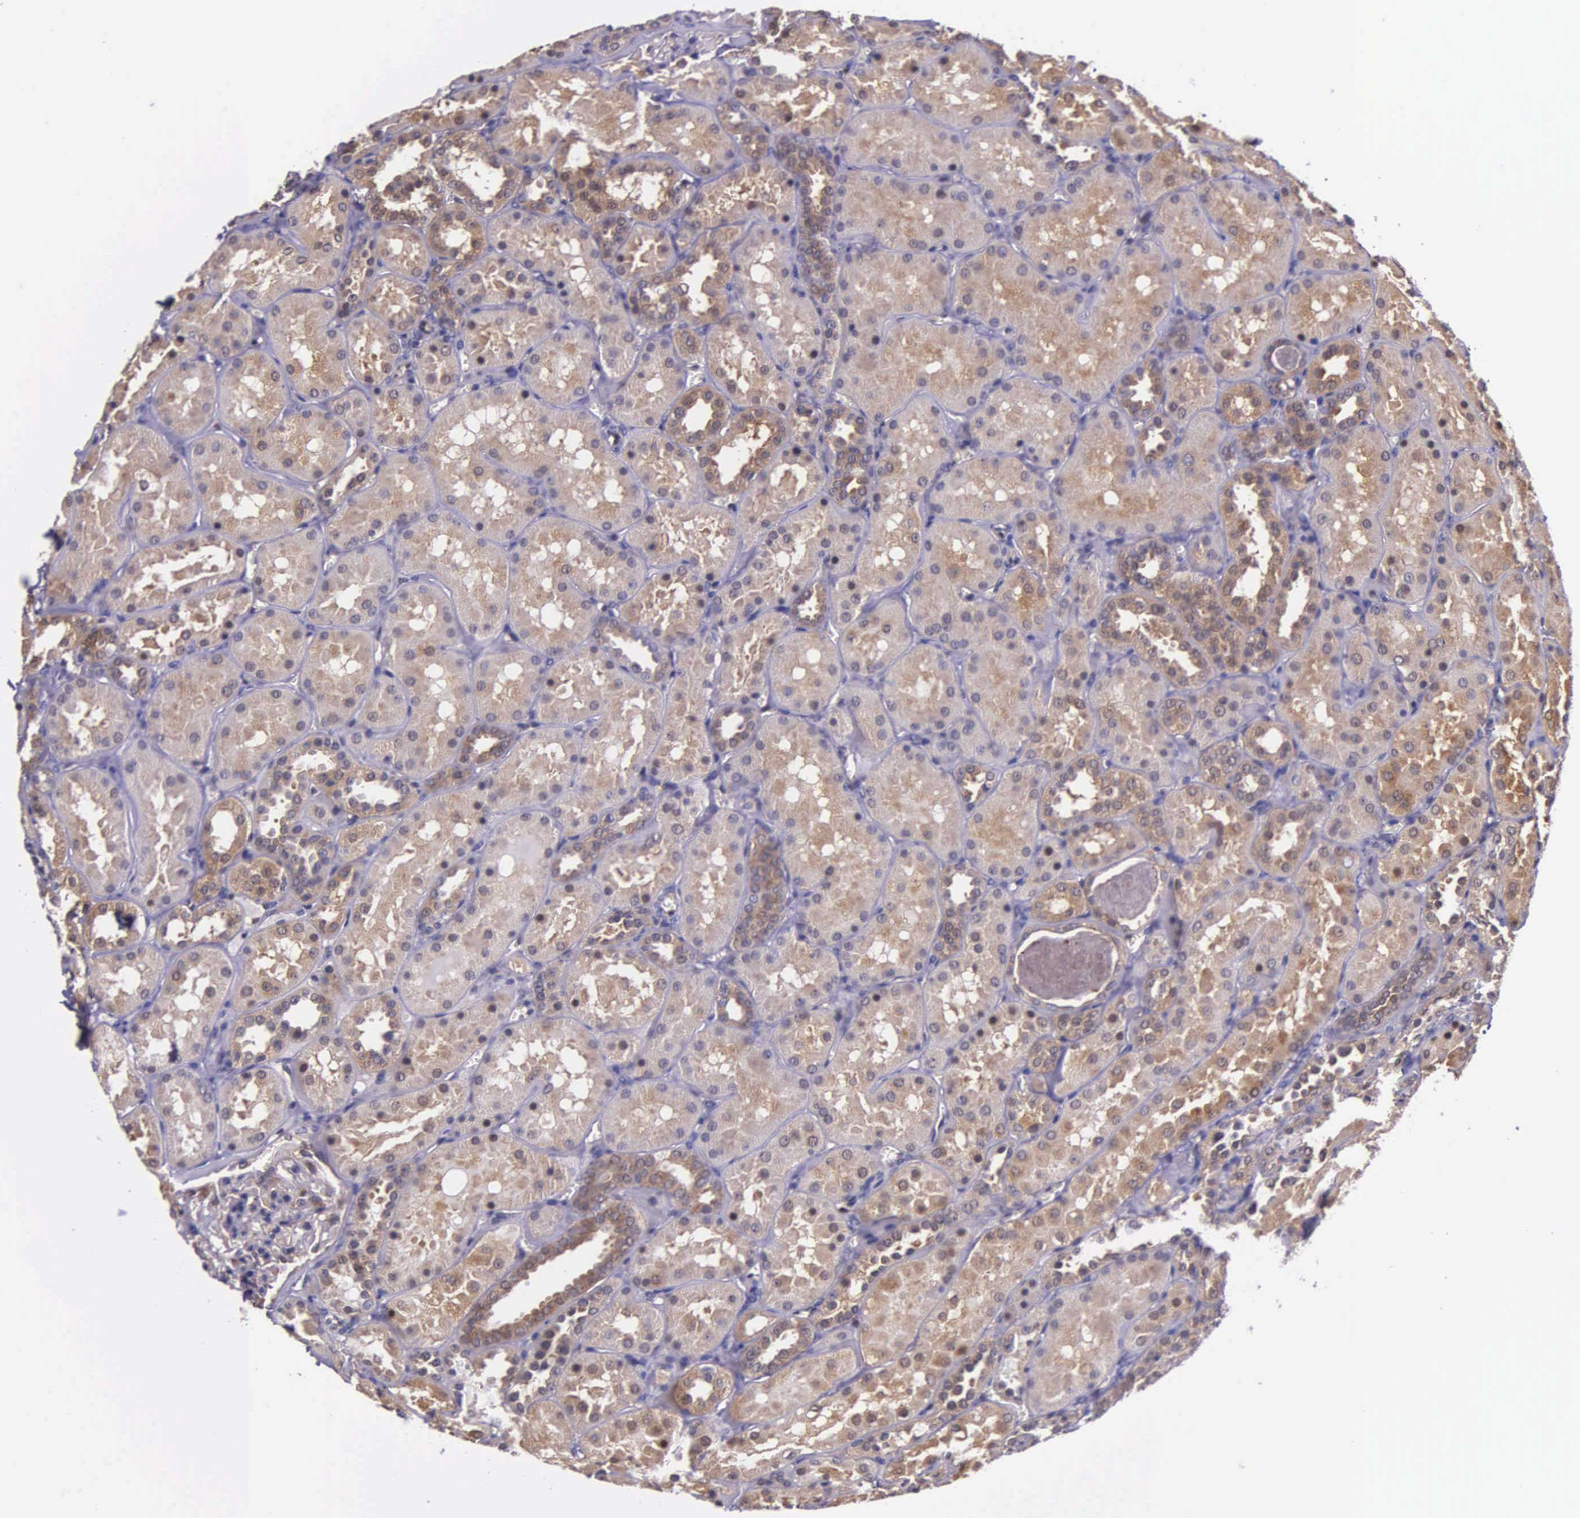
{"staining": {"intensity": "weak", "quantity": ">75%", "location": "cytoplasmic/membranous"}, "tissue": "kidney", "cell_type": "Cells in glomeruli", "image_type": "normal", "snomed": [{"axis": "morphology", "description": "Normal tissue, NOS"}, {"axis": "topography", "description": "Kidney"}], "caption": "Weak cytoplasmic/membranous staining for a protein is appreciated in approximately >75% of cells in glomeruli of benign kidney using immunohistochemistry (IHC).", "gene": "GMPR2", "patient": {"sex": "female", "age": 52}}